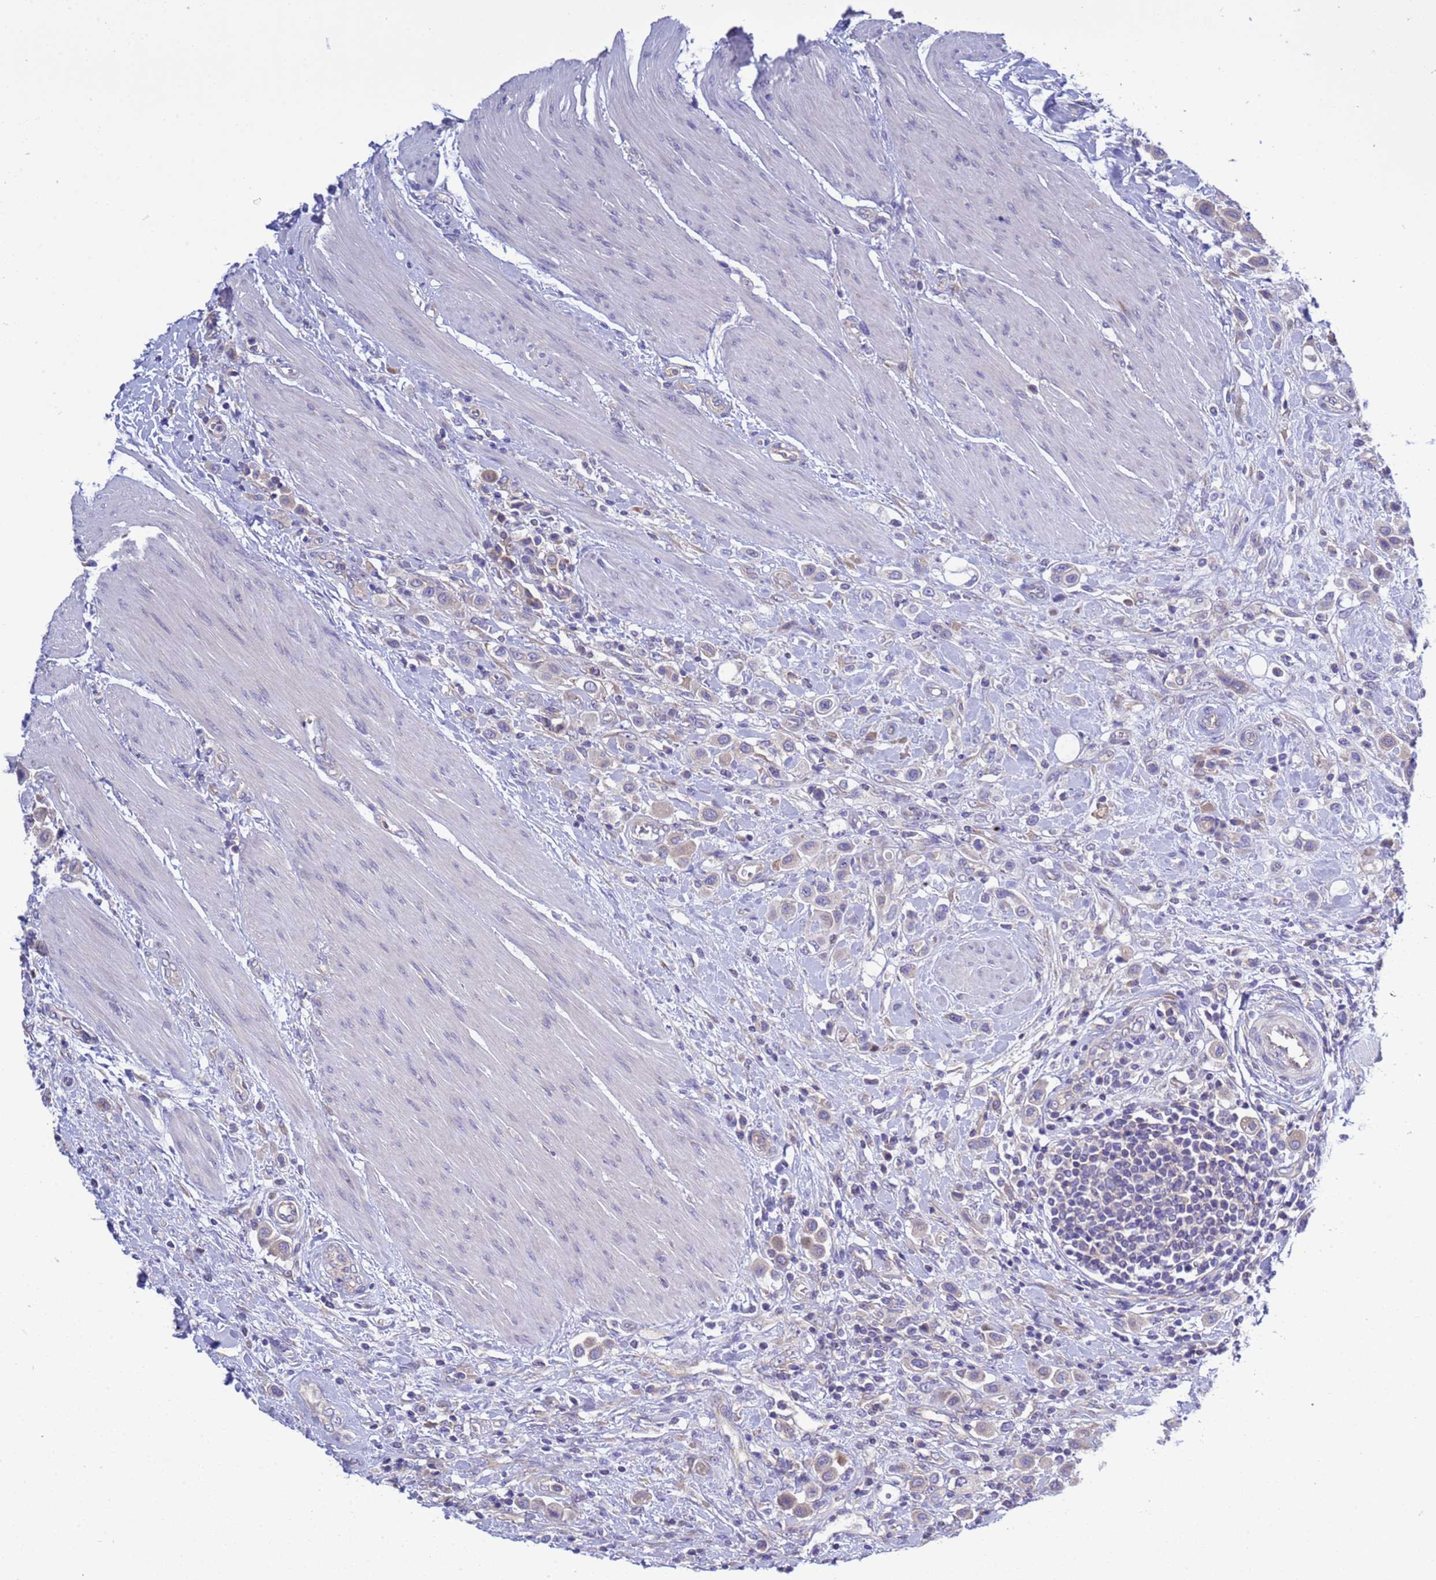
{"staining": {"intensity": "weak", "quantity": "<25%", "location": "cytoplasmic/membranous"}, "tissue": "urothelial cancer", "cell_type": "Tumor cells", "image_type": "cancer", "snomed": [{"axis": "morphology", "description": "Urothelial carcinoma, High grade"}, {"axis": "topography", "description": "Urinary bladder"}], "caption": "Tumor cells show no significant protein staining in urothelial carcinoma (high-grade).", "gene": "RC3H2", "patient": {"sex": "male", "age": 50}}